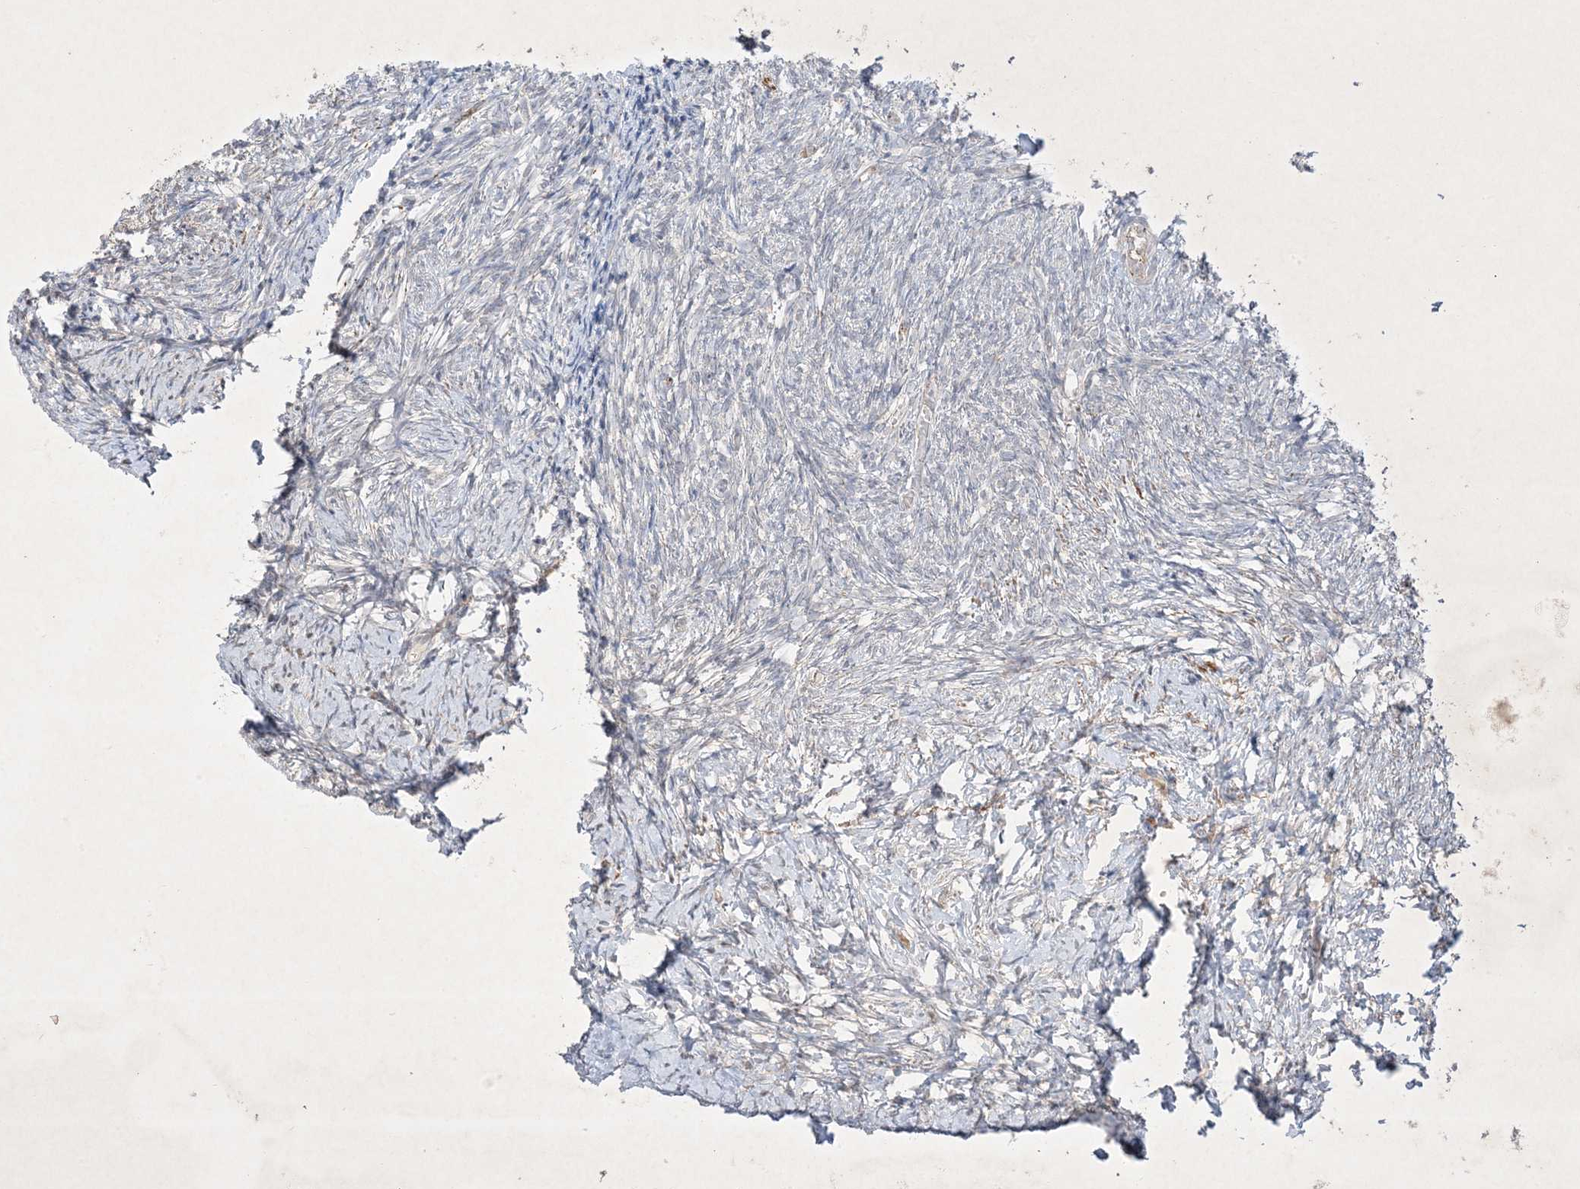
{"staining": {"intensity": "negative", "quantity": "none", "location": "none"}, "tissue": "ovary", "cell_type": "Ovarian stroma cells", "image_type": "normal", "snomed": [{"axis": "morphology", "description": "Normal tissue, NOS"}, {"axis": "topography", "description": "Ovary"}], "caption": "DAB immunohistochemical staining of benign ovary shows no significant positivity in ovarian stroma cells.", "gene": "PRSS36", "patient": {"sex": "female", "age": 41}}